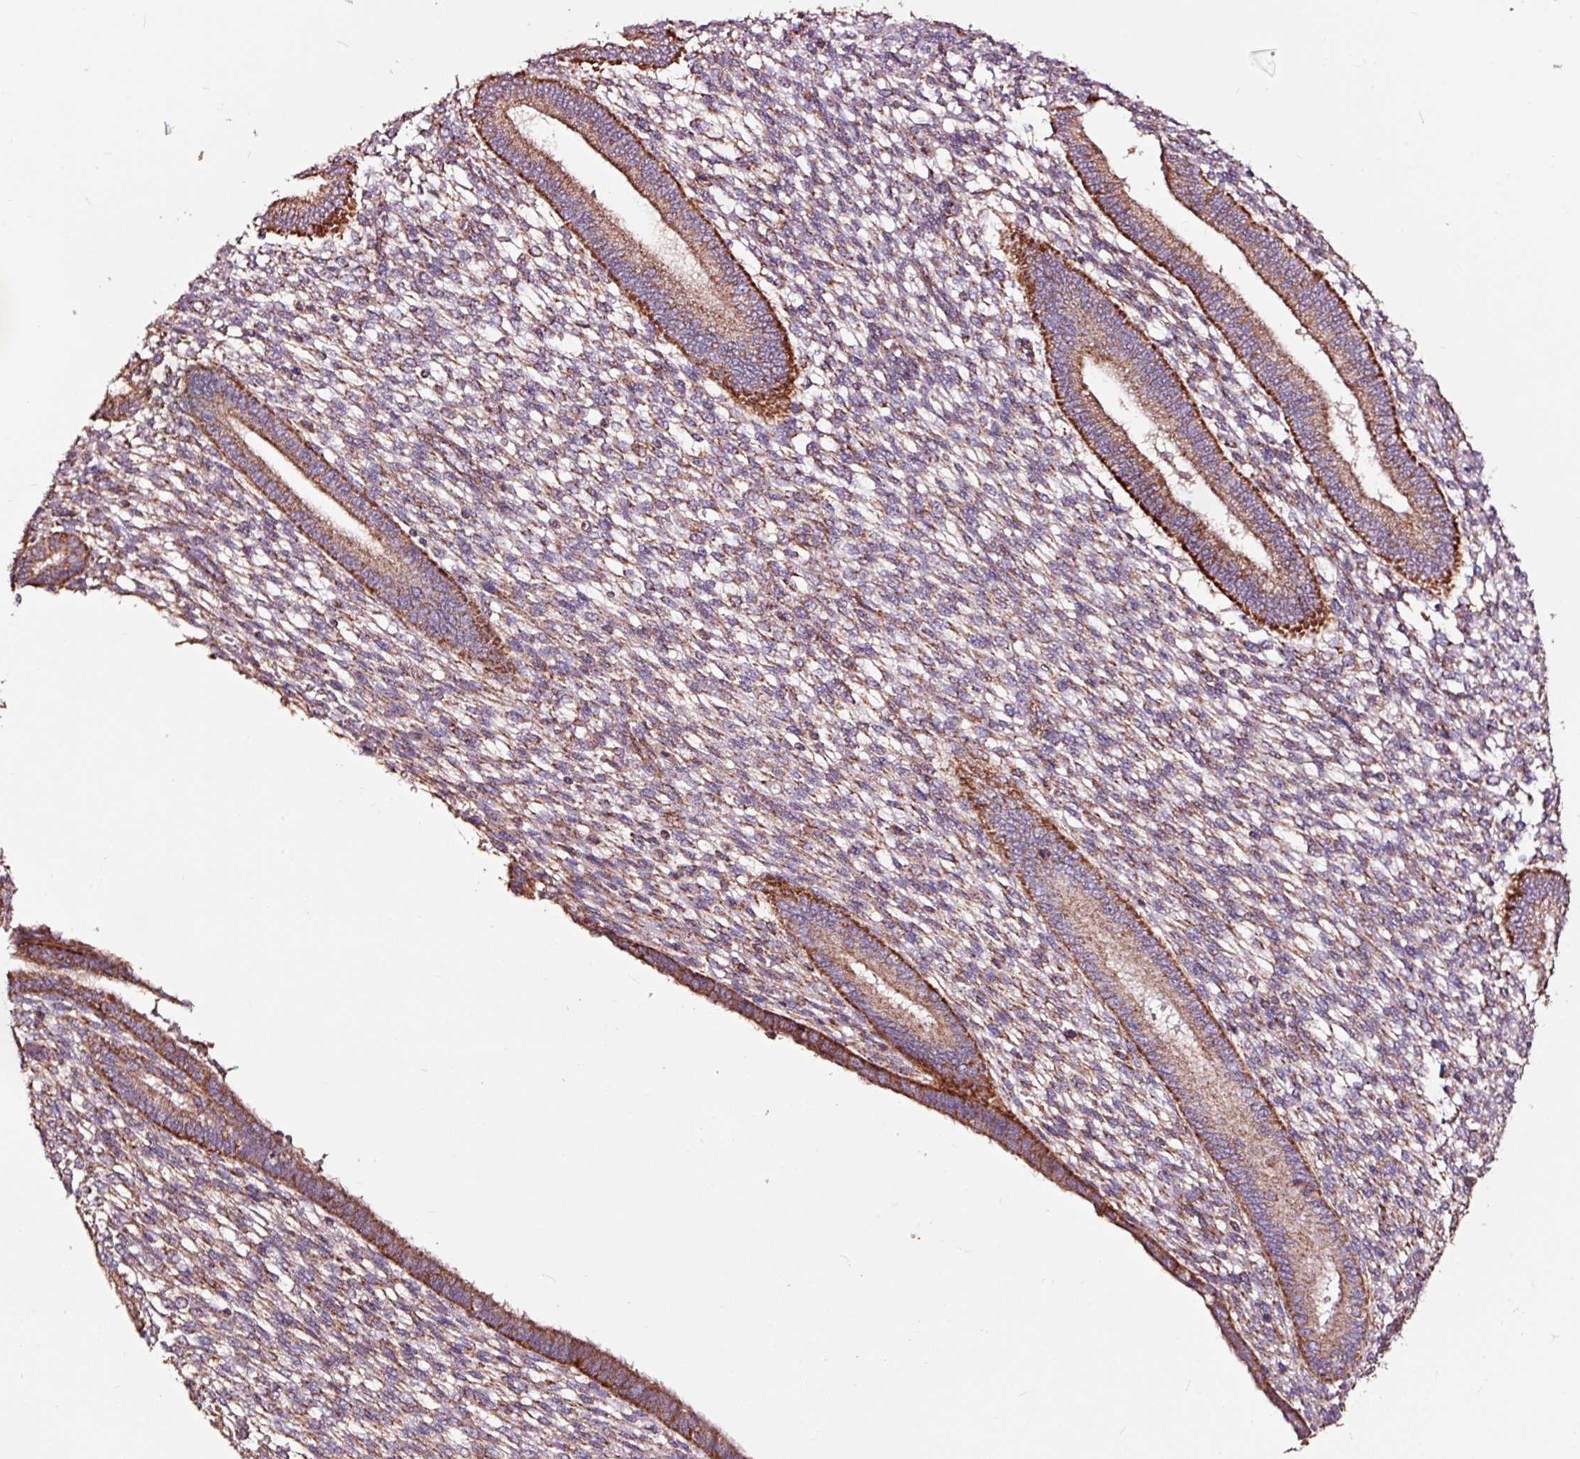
{"staining": {"intensity": "moderate", "quantity": ">75%", "location": "cytoplasmic/membranous"}, "tissue": "endometrium", "cell_type": "Cells in endometrial stroma", "image_type": "normal", "snomed": [{"axis": "morphology", "description": "Normal tissue, NOS"}, {"axis": "topography", "description": "Endometrium"}], "caption": "A medium amount of moderate cytoplasmic/membranous staining is seen in approximately >75% of cells in endometrial stroma in normal endometrium. (IHC, brightfield microscopy, high magnification).", "gene": "TPM1", "patient": {"sex": "female", "age": 36}}